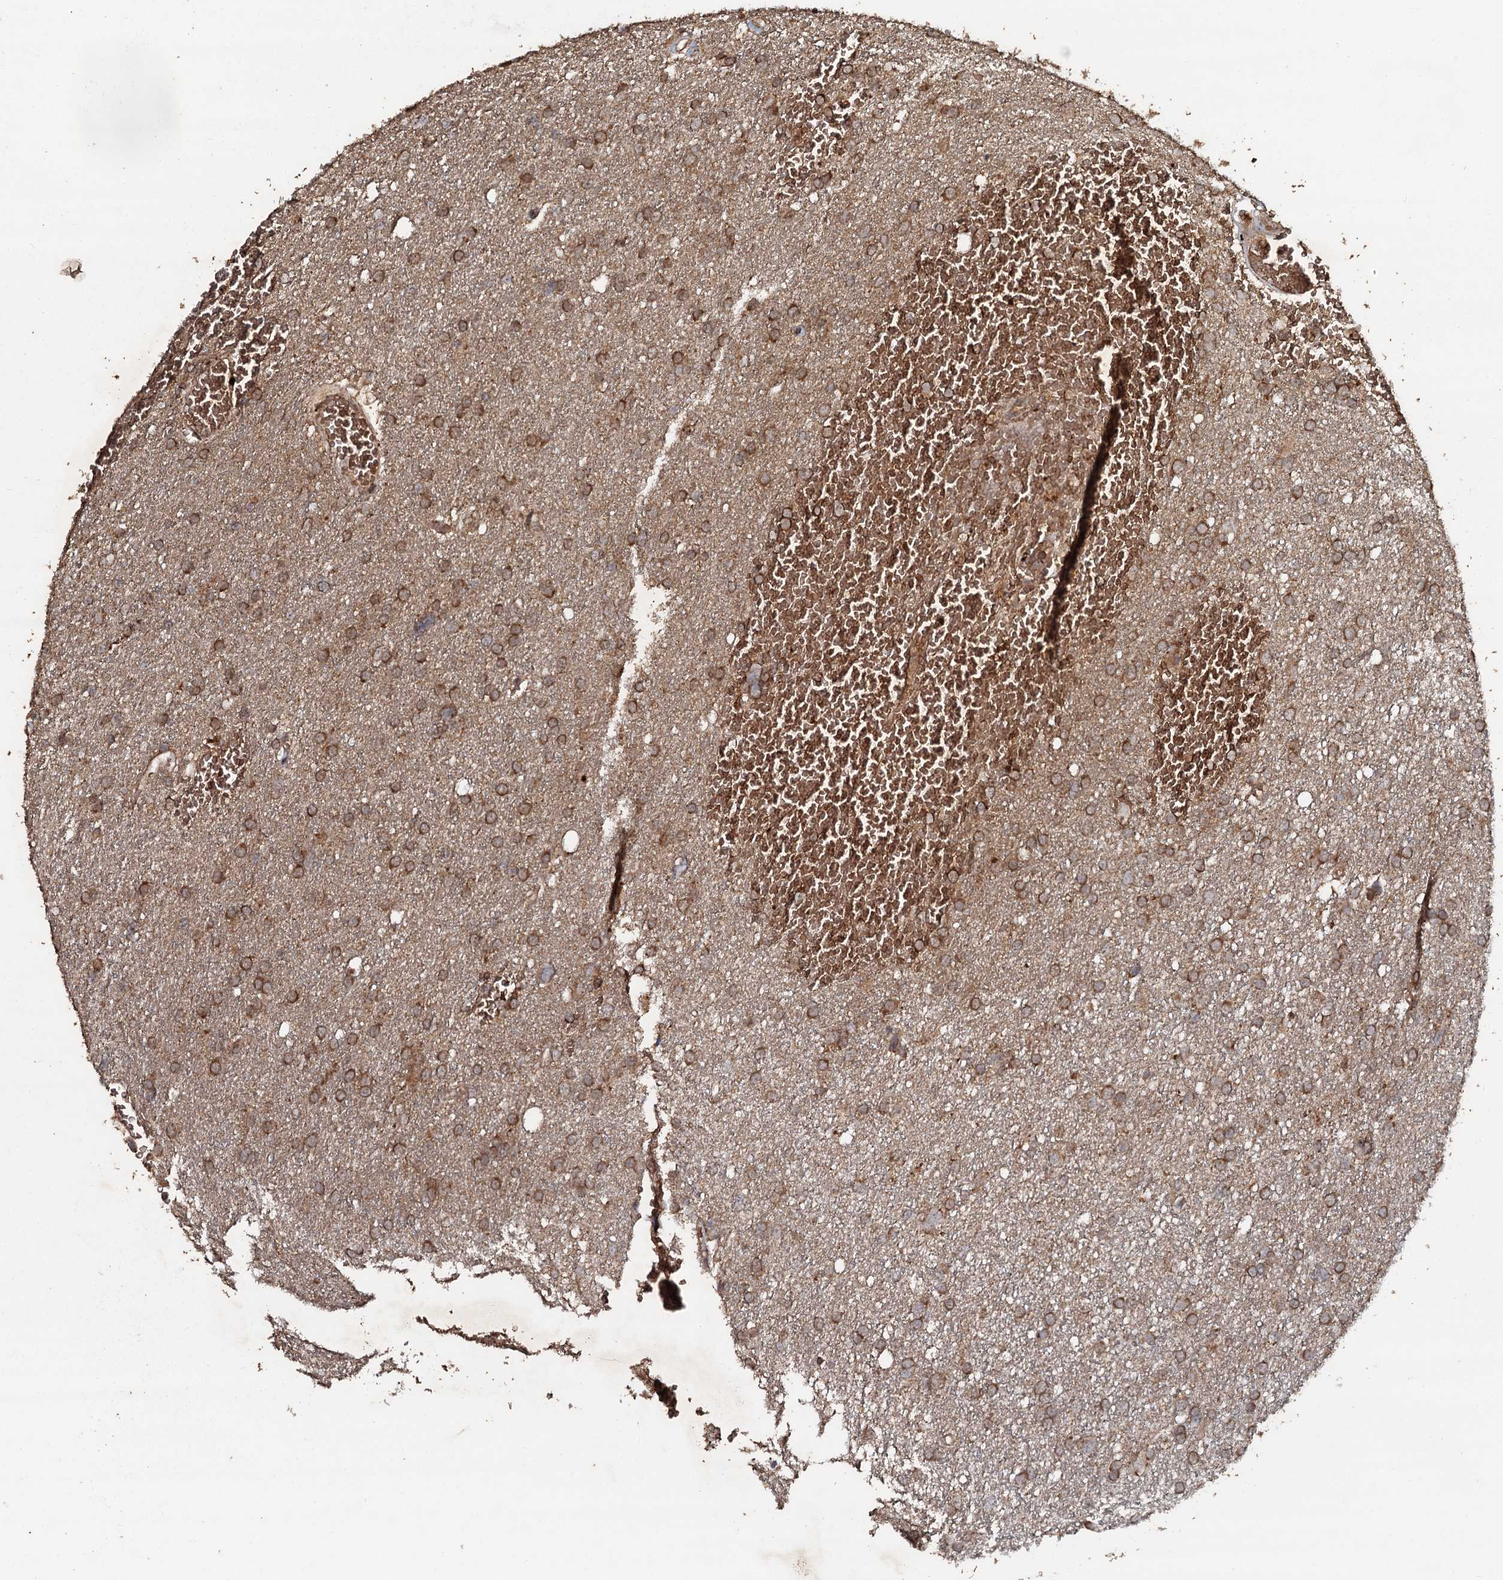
{"staining": {"intensity": "moderate", "quantity": ">75%", "location": "cytoplasmic/membranous"}, "tissue": "glioma", "cell_type": "Tumor cells", "image_type": "cancer", "snomed": [{"axis": "morphology", "description": "Glioma, malignant, High grade"}, {"axis": "topography", "description": "Cerebral cortex"}], "caption": "This micrograph shows glioma stained with immunohistochemistry to label a protein in brown. The cytoplasmic/membranous of tumor cells show moderate positivity for the protein. Nuclei are counter-stained blue.", "gene": "ADGRG3", "patient": {"sex": "female", "age": 36}}